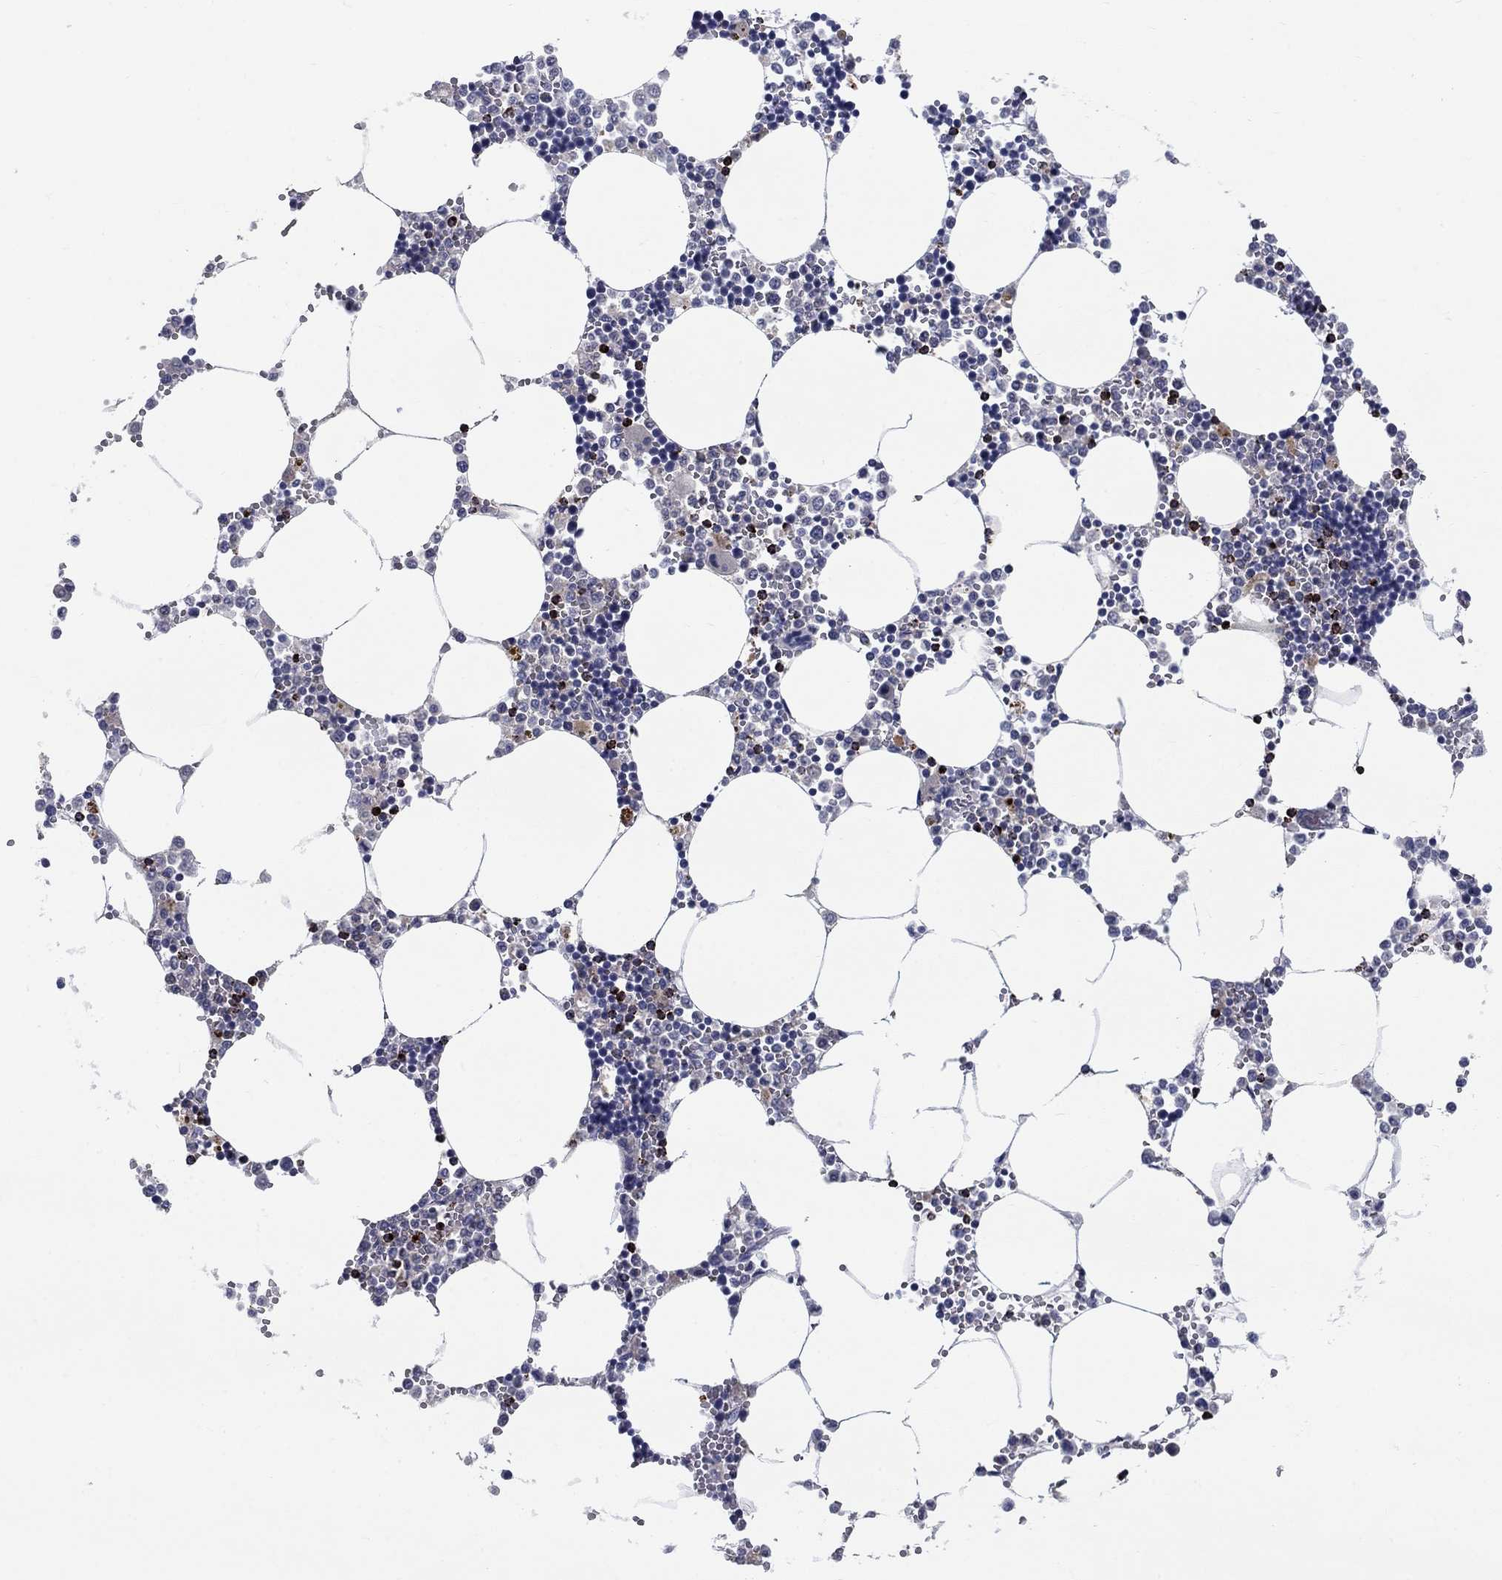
{"staining": {"intensity": "strong", "quantity": "<25%", "location": "cytoplasmic/membranous"}, "tissue": "bone marrow", "cell_type": "Hematopoietic cells", "image_type": "normal", "snomed": [{"axis": "morphology", "description": "Normal tissue, NOS"}, {"axis": "topography", "description": "Bone marrow"}], "caption": "Hematopoietic cells reveal strong cytoplasmic/membranous staining in about <25% of cells in unremarkable bone marrow.", "gene": "GZMA", "patient": {"sex": "male", "age": 54}}